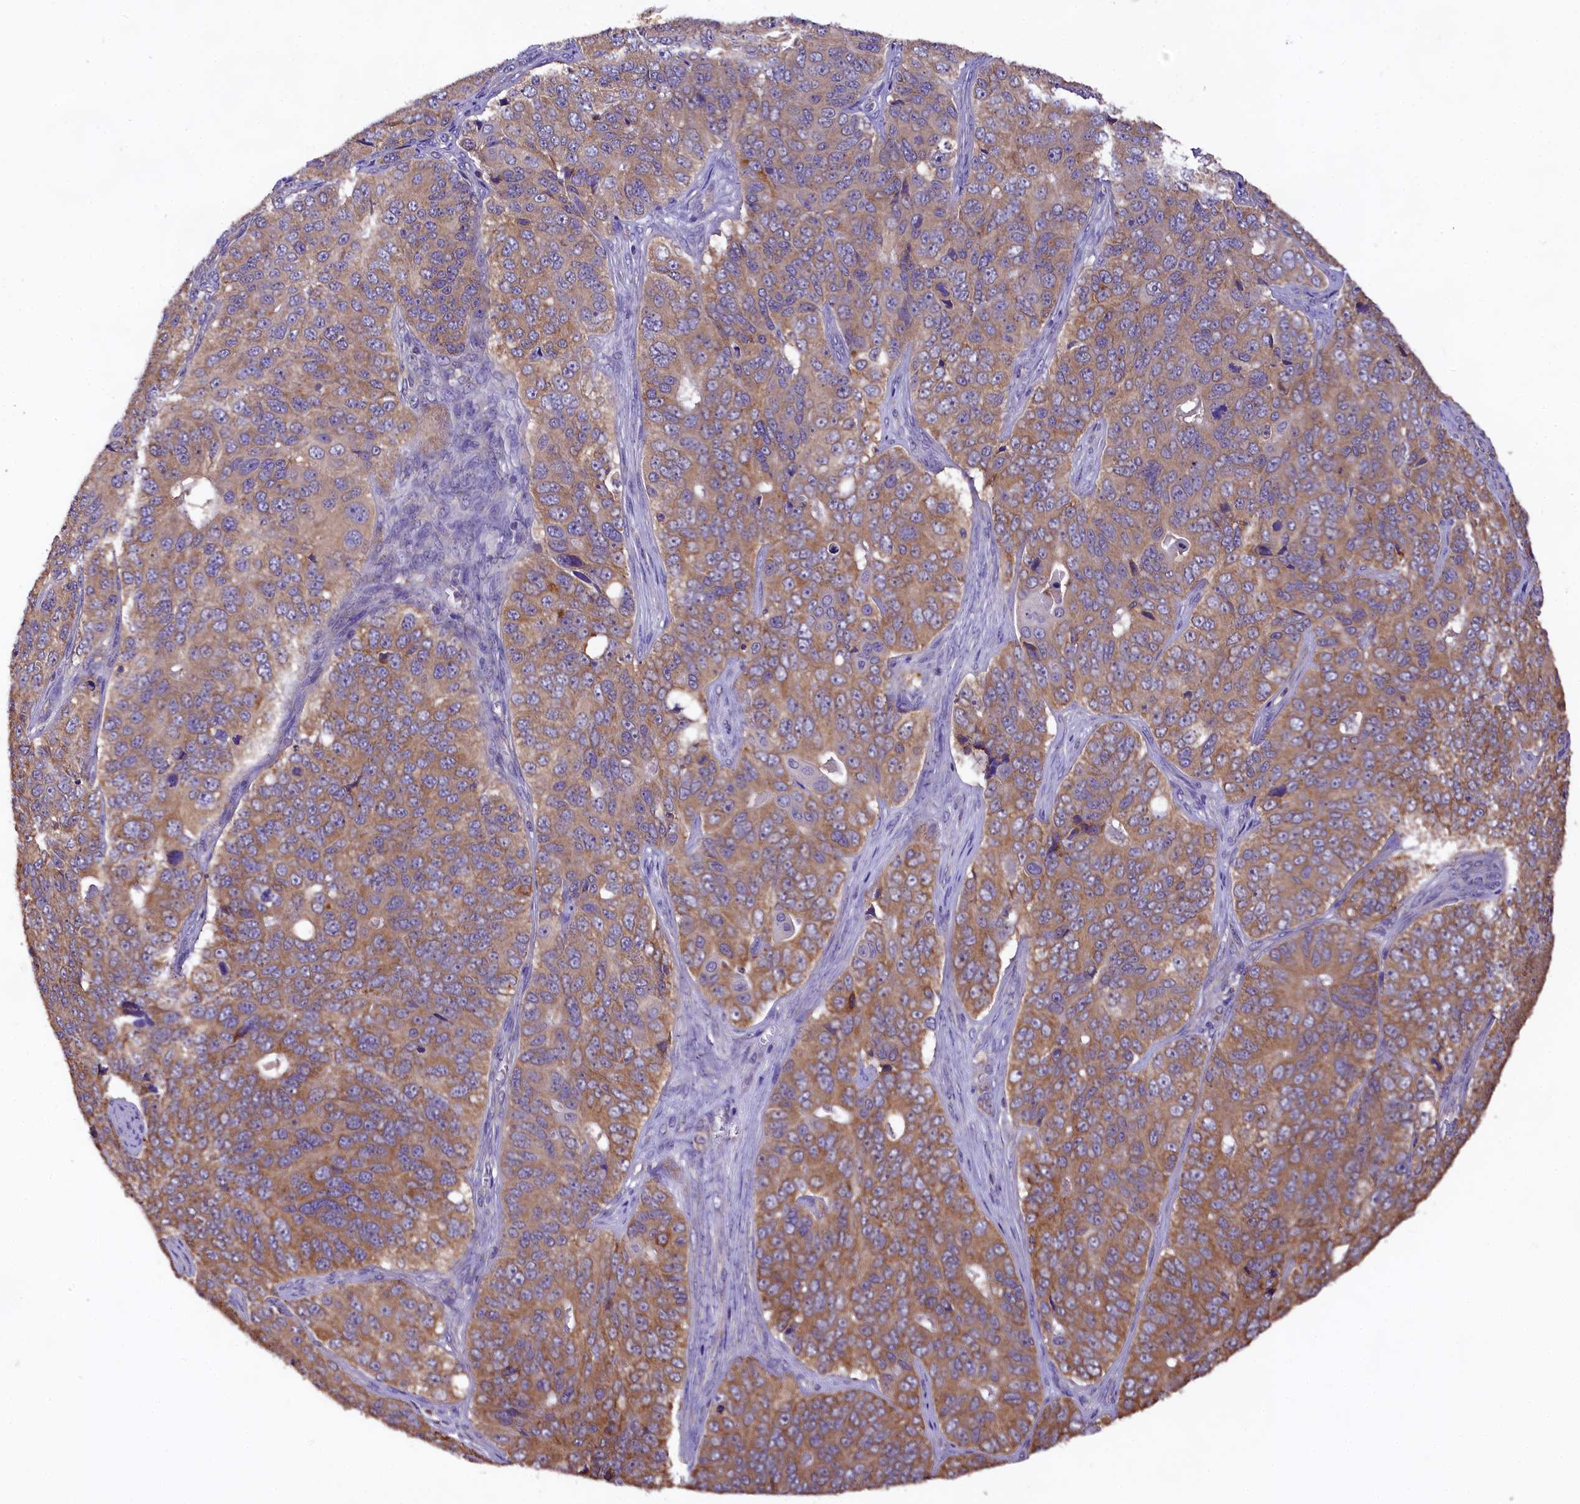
{"staining": {"intensity": "moderate", "quantity": ">75%", "location": "cytoplasmic/membranous"}, "tissue": "ovarian cancer", "cell_type": "Tumor cells", "image_type": "cancer", "snomed": [{"axis": "morphology", "description": "Carcinoma, endometroid"}, {"axis": "topography", "description": "Ovary"}], "caption": "Moderate cytoplasmic/membranous expression is seen in about >75% of tumor cells in endometroid carcinoma (ovarian). The staining is performed using DAB (3,3'-diaminobenzidine) brown chromogen to label protein expression. The nuclei are counter-stained blue using hematoxylin.", "gene": "ENKD1", "patient": {"sex": "female", "age": 51}}